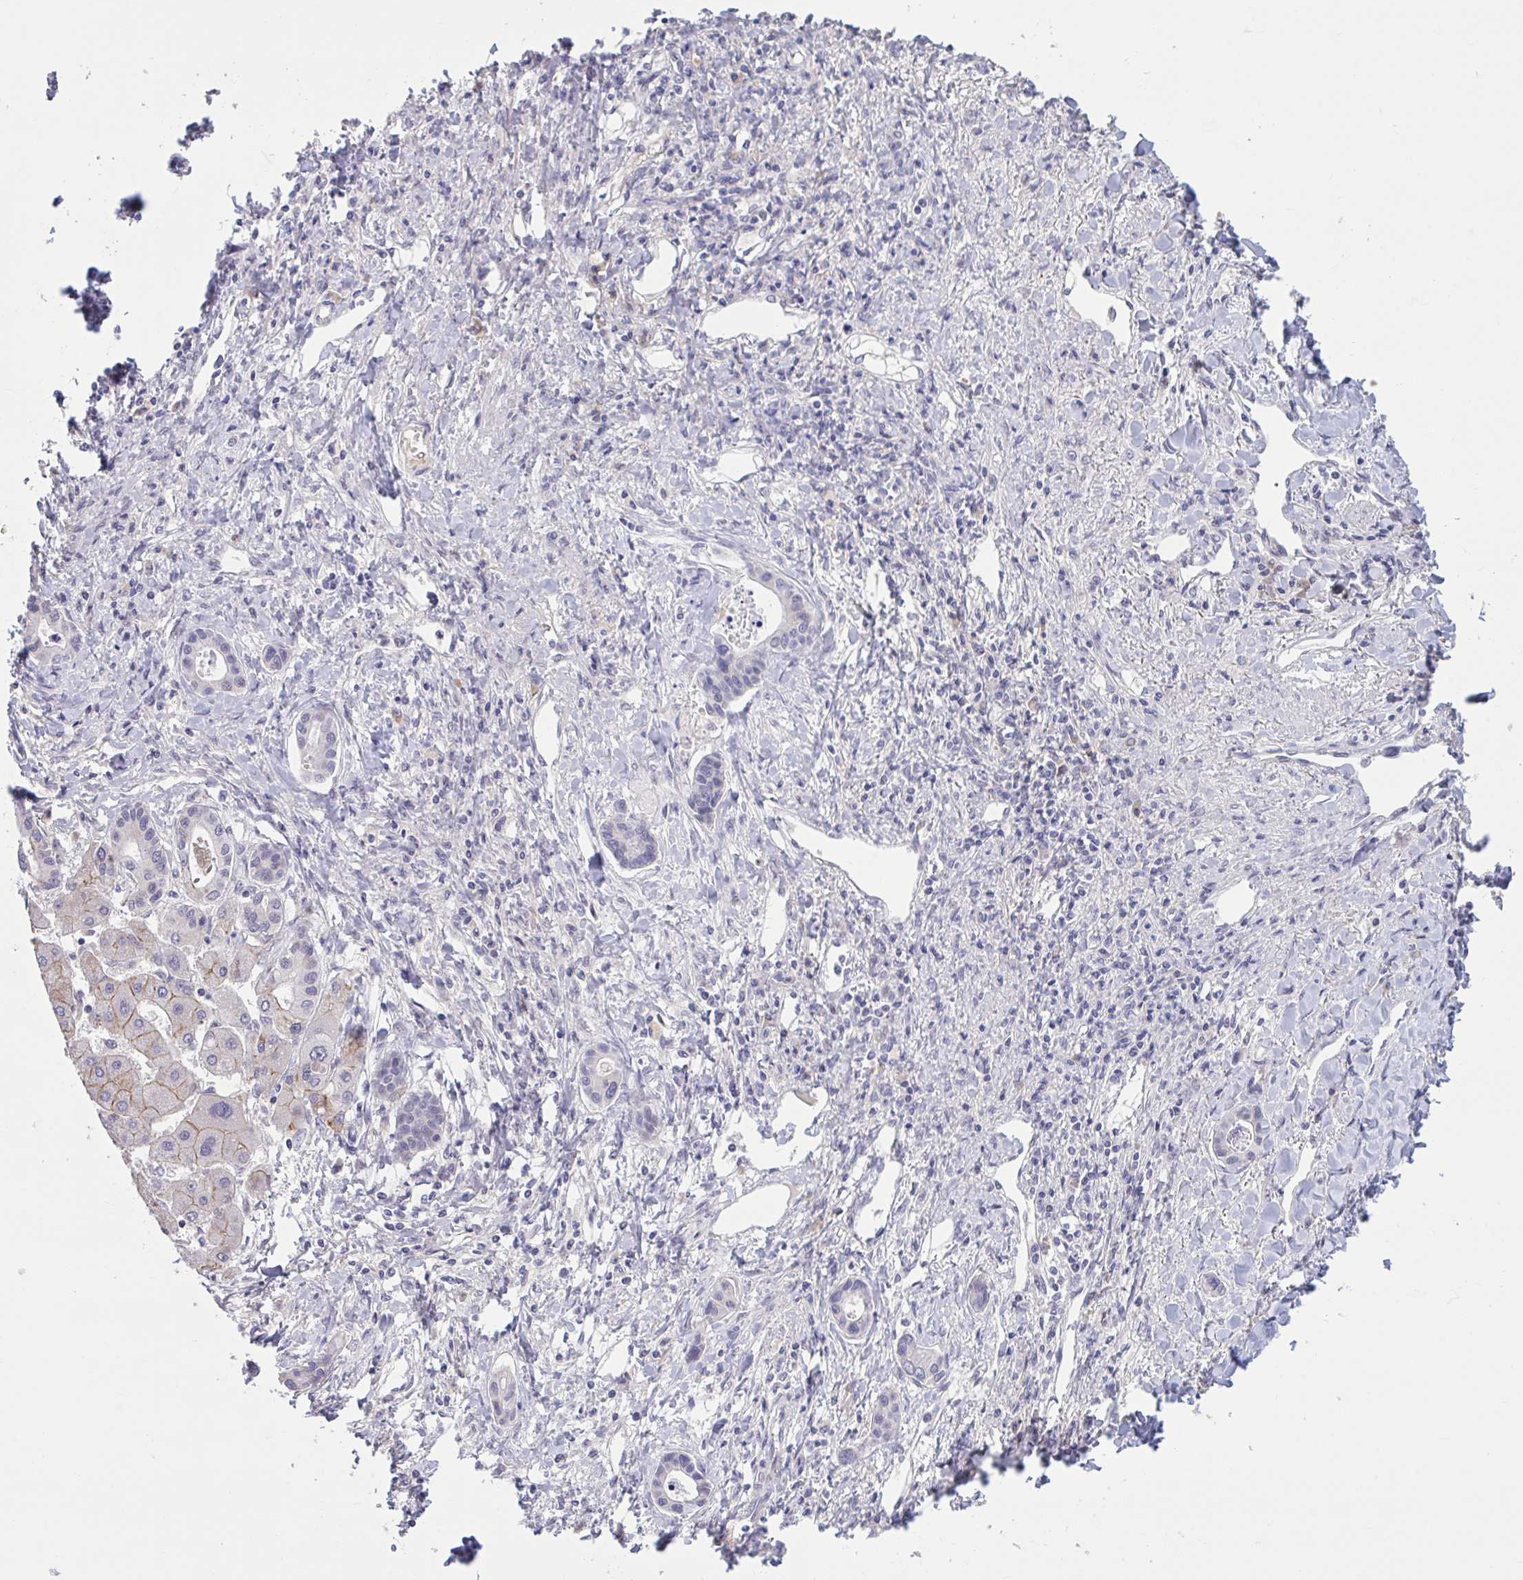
{"staining": {"intensity": "negative", "quantity": "none", "location": "none"}, "tissue": "liver cancer", "cell_type": "Tumor cells", "image_type": "cancer", "snomed": [{"axis": "morphology", "description": "Cholangiocarcinoma"}, {"axis": "topography", "description": "Liver"}], "caption": "IHC histopathology image of liver cancer (cholangiocarcinoma) stained for a protein (brown), which demonstrates no positivity in tumor cells.", "gene": "CNGB3", "patient": {"sex": "male", "age": 66}}